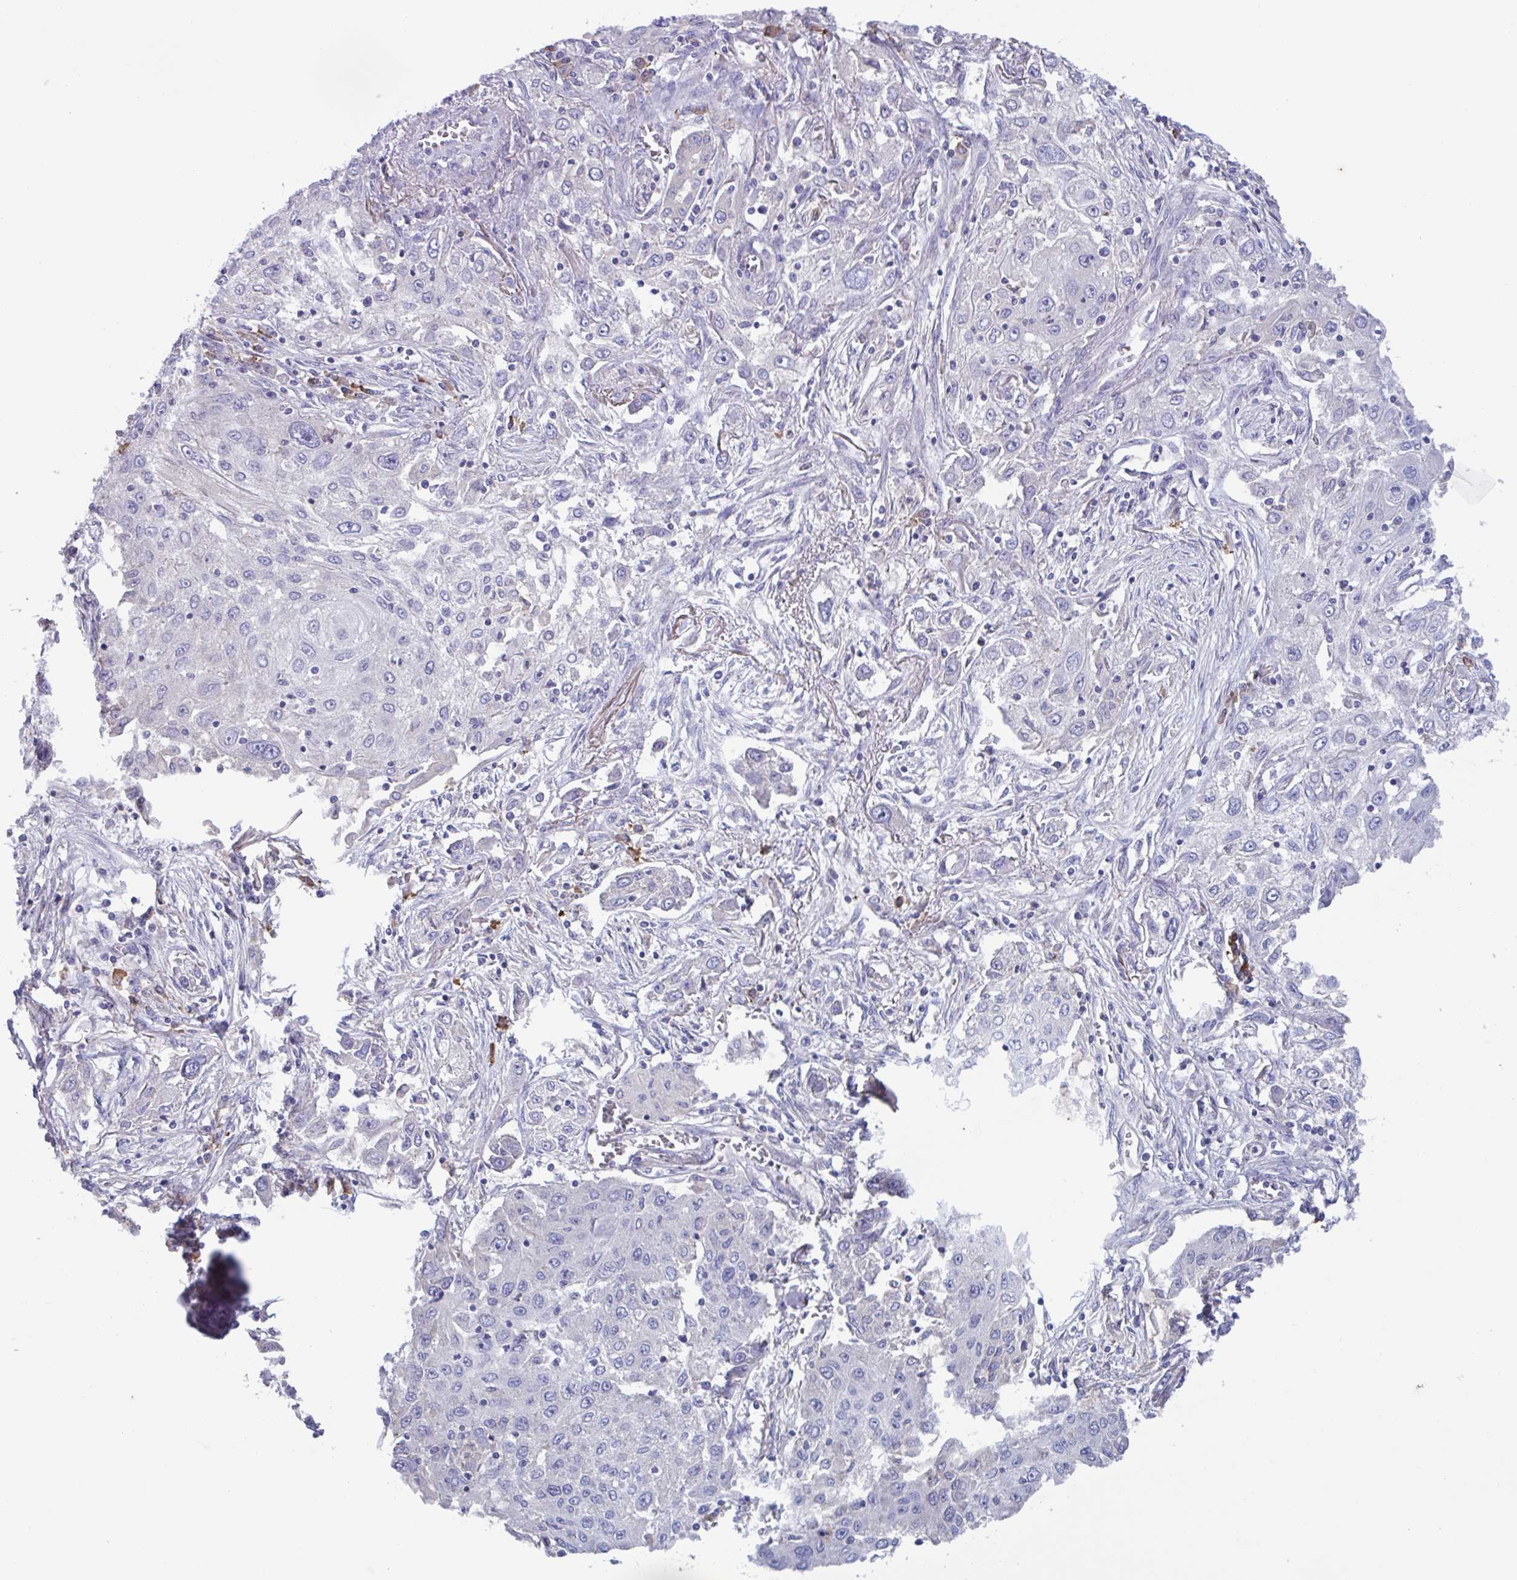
{"staining": {"intensity": "negative", "quantity": "none", "location": "none"}, "tissue": "lung cancer", "cell_type": "Tumor cells", "image_type": "cancer", "snomed": [{"axis": "morphology", "description": "Squamous cell carcinoma, NOS"}, {"axis": "topography", "description": "Lung"}], "caption": "Immunohistochemical staining of human lung squamous cell carcinoma shows no significant positivity in tumor cells. (Stains: DAB immunohistochemistry (IHC) with hematoxylin counter stain, Microscopy: brightfield microscopy at high magnification).", "gene": "SLC66A1", "patient": {"sex": "female", "age": 69}}